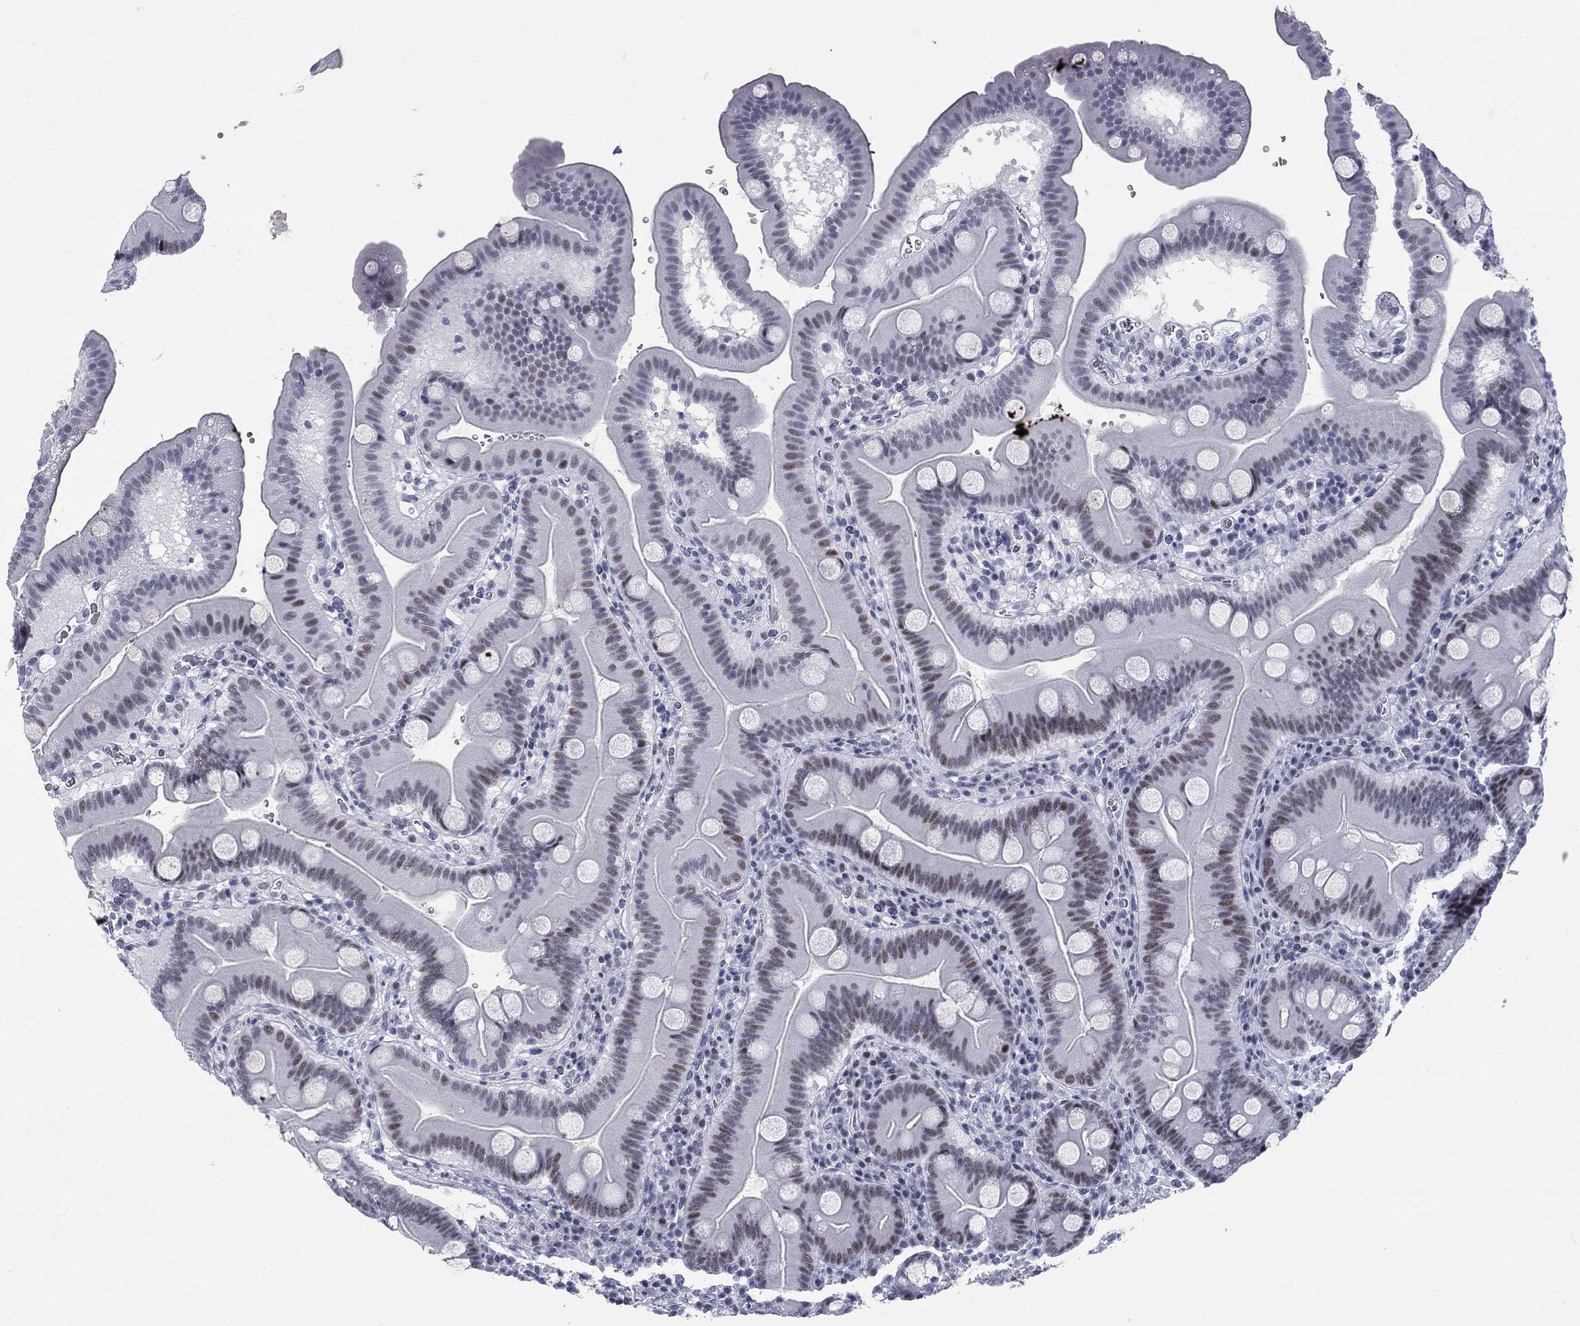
{"staining": {"intensity": "strong", "quantity": "<25%", "location": "nuclear"}, "tissue": "duodenum", "cell_type": "Glandular cells", "image_type": "normal", "snomed": [{"axis": "morphology", "description": "Normal tissue, NOS"}, {"axis": "topography", "description": "Duodenum"}], "caption": "A high-resolution histopathology image shows IHC staining of unremarkable duodenum, which reveals strong nuclear staining in approximately <25% of glandular cells. (Stains: DAB in brown, nuclei in blue, Microscopy: brightfield microscopy at high magnification).", "gene": "ASF1B", "patient": {"sex": "male", "age": 59}}